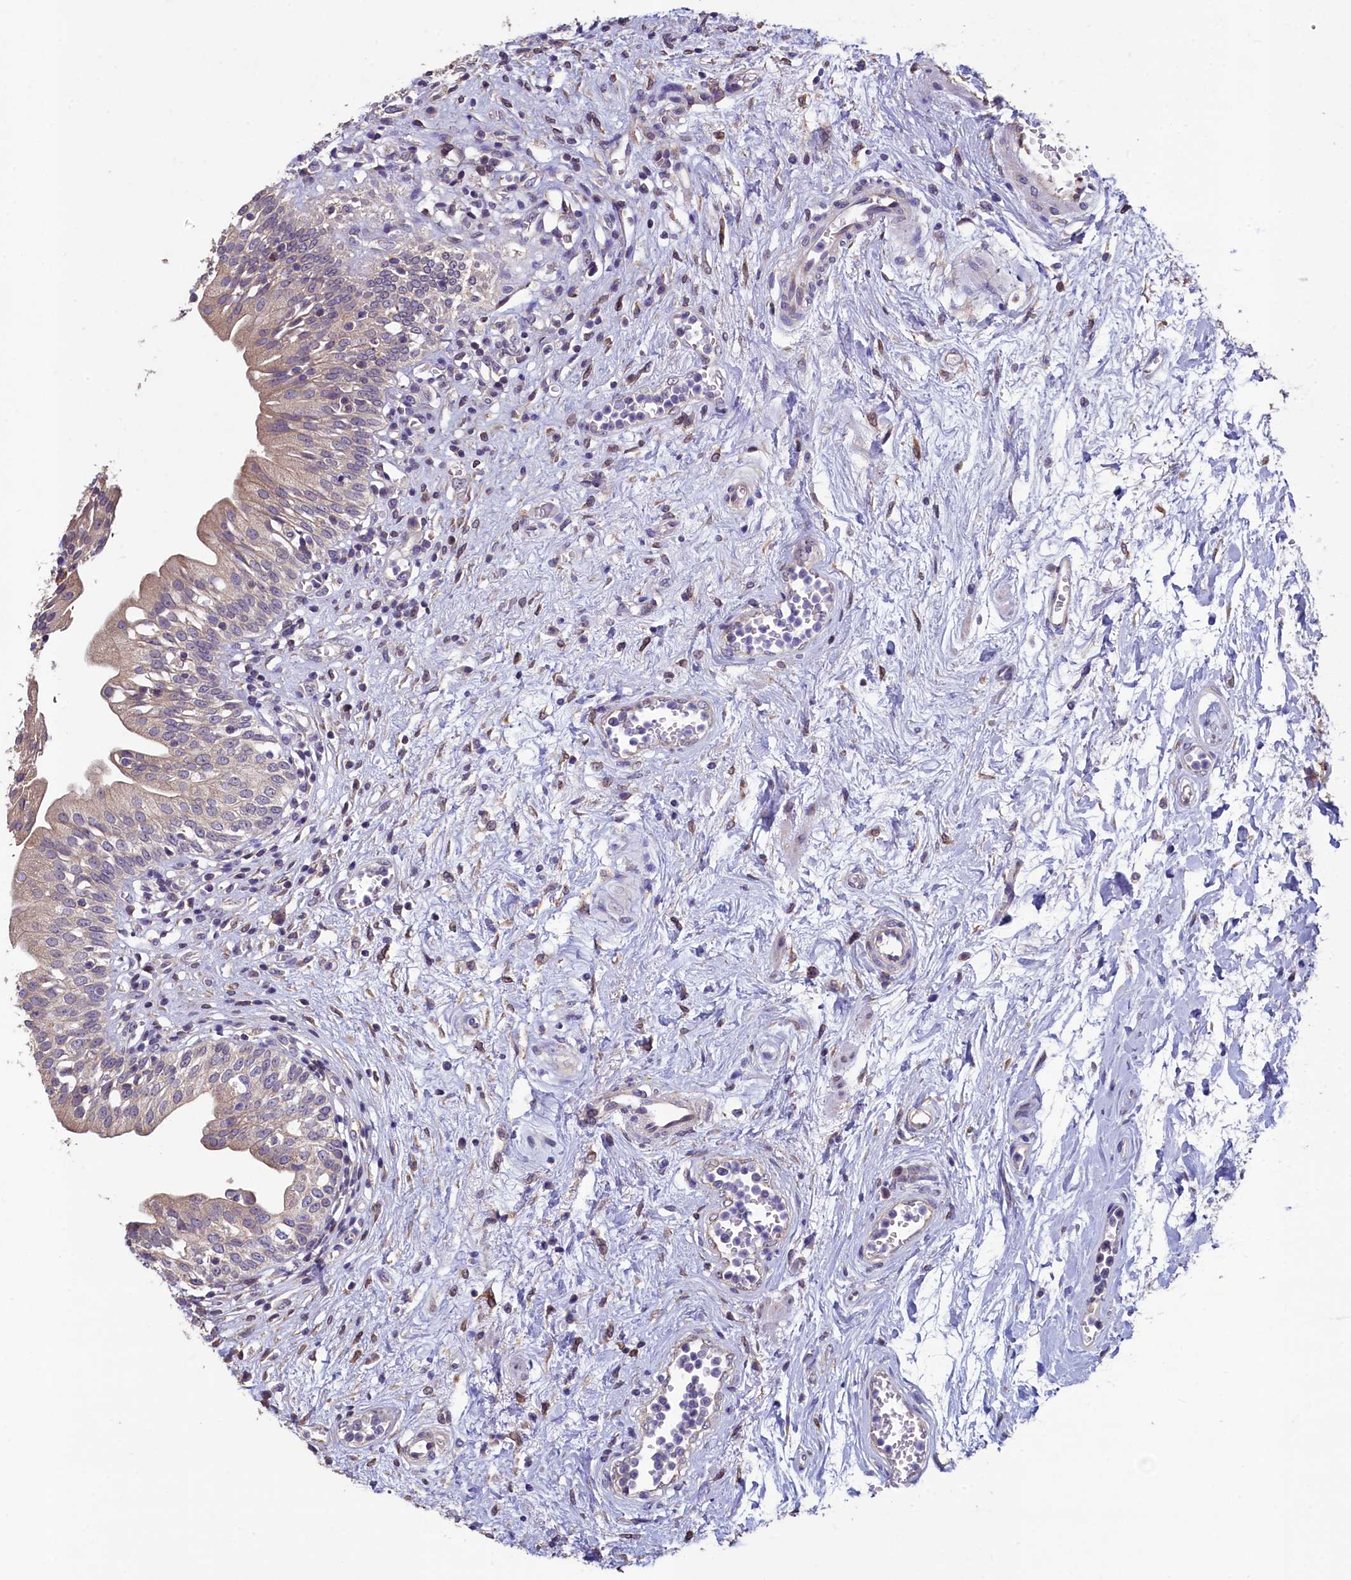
{"staining": {"intensity": "moderate", "quantity": "25%-75%", "location": "cytoplasmic/membranous"}, "tissue": "urinary bladder", "cell_type": "Urothelial cells", "image_type": "normal", "snomed": [{"axis": "morphology", "description": "Normal tissue, NOS"}, {"axis": "morphology", "description": "Inflammation, NOS"}, {"axis": "topography", "description": "Urinary bladder"}], "caption": "Urothelial cells show medium levels of moderate cytoplasmic/membranous staining in approximately 25%-75% of cells in benign urinary bladder. The protein of interest is shown in brown color, while the nuclei are stained blue.", "gene": "SPATA2L", "patient": {"sex": "male", "age": 63}}